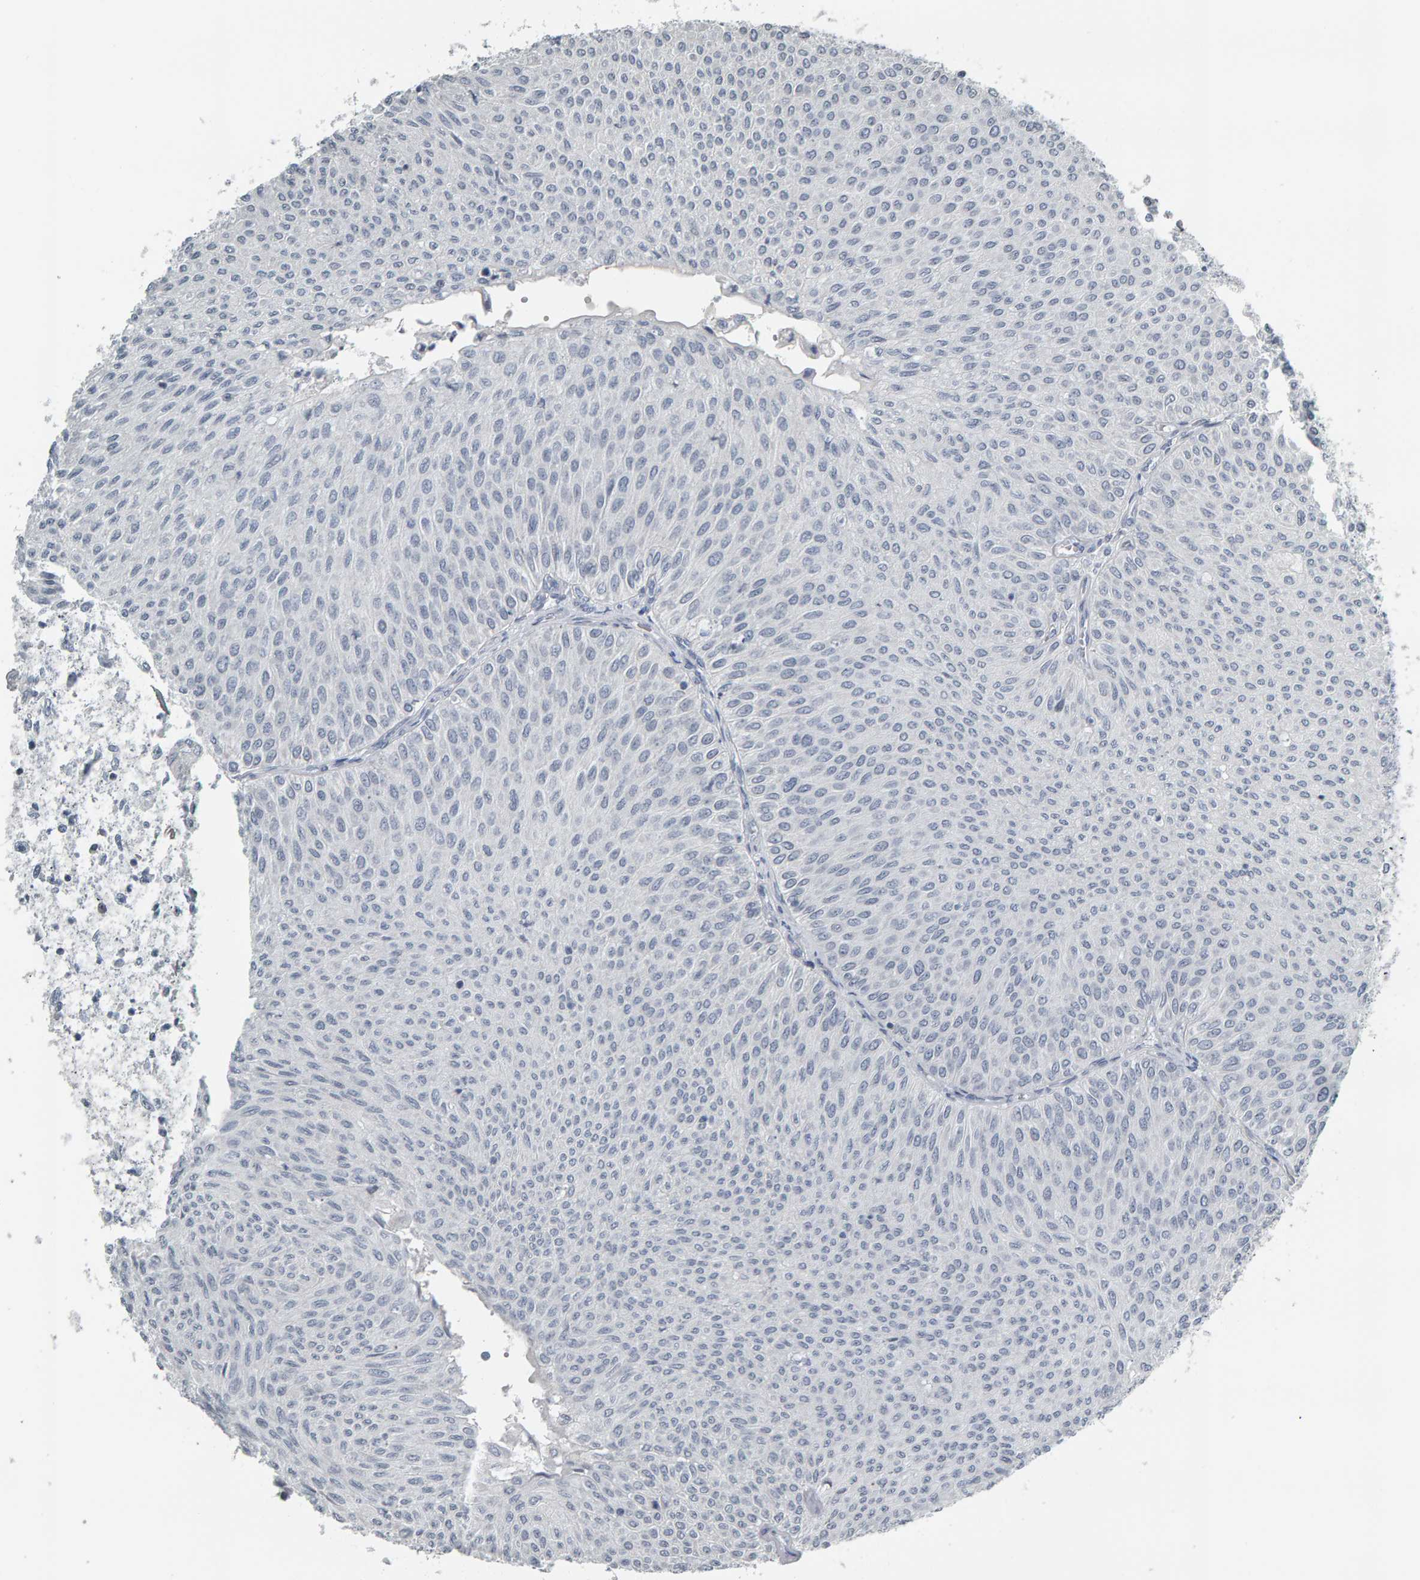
{"staining": {"intensity": "negative", "quantity": "none", "location": "none"}, "tissue": "urothelial cancer", "cell_type": "Tumor cells", "image_type": "cancer", "snomed": [{"axis": "morphology", "description": "Urothelial carcinoma, Low grade"}, {"axis": "topography", "description": "Urinary bladder"}], "caption": "Photomicrograph shows no protein expression in tumor cells of low-grade urothelial carcinoma tissue.", "gene": "PYY", "patient": {"sex": "male", "age": 78}}